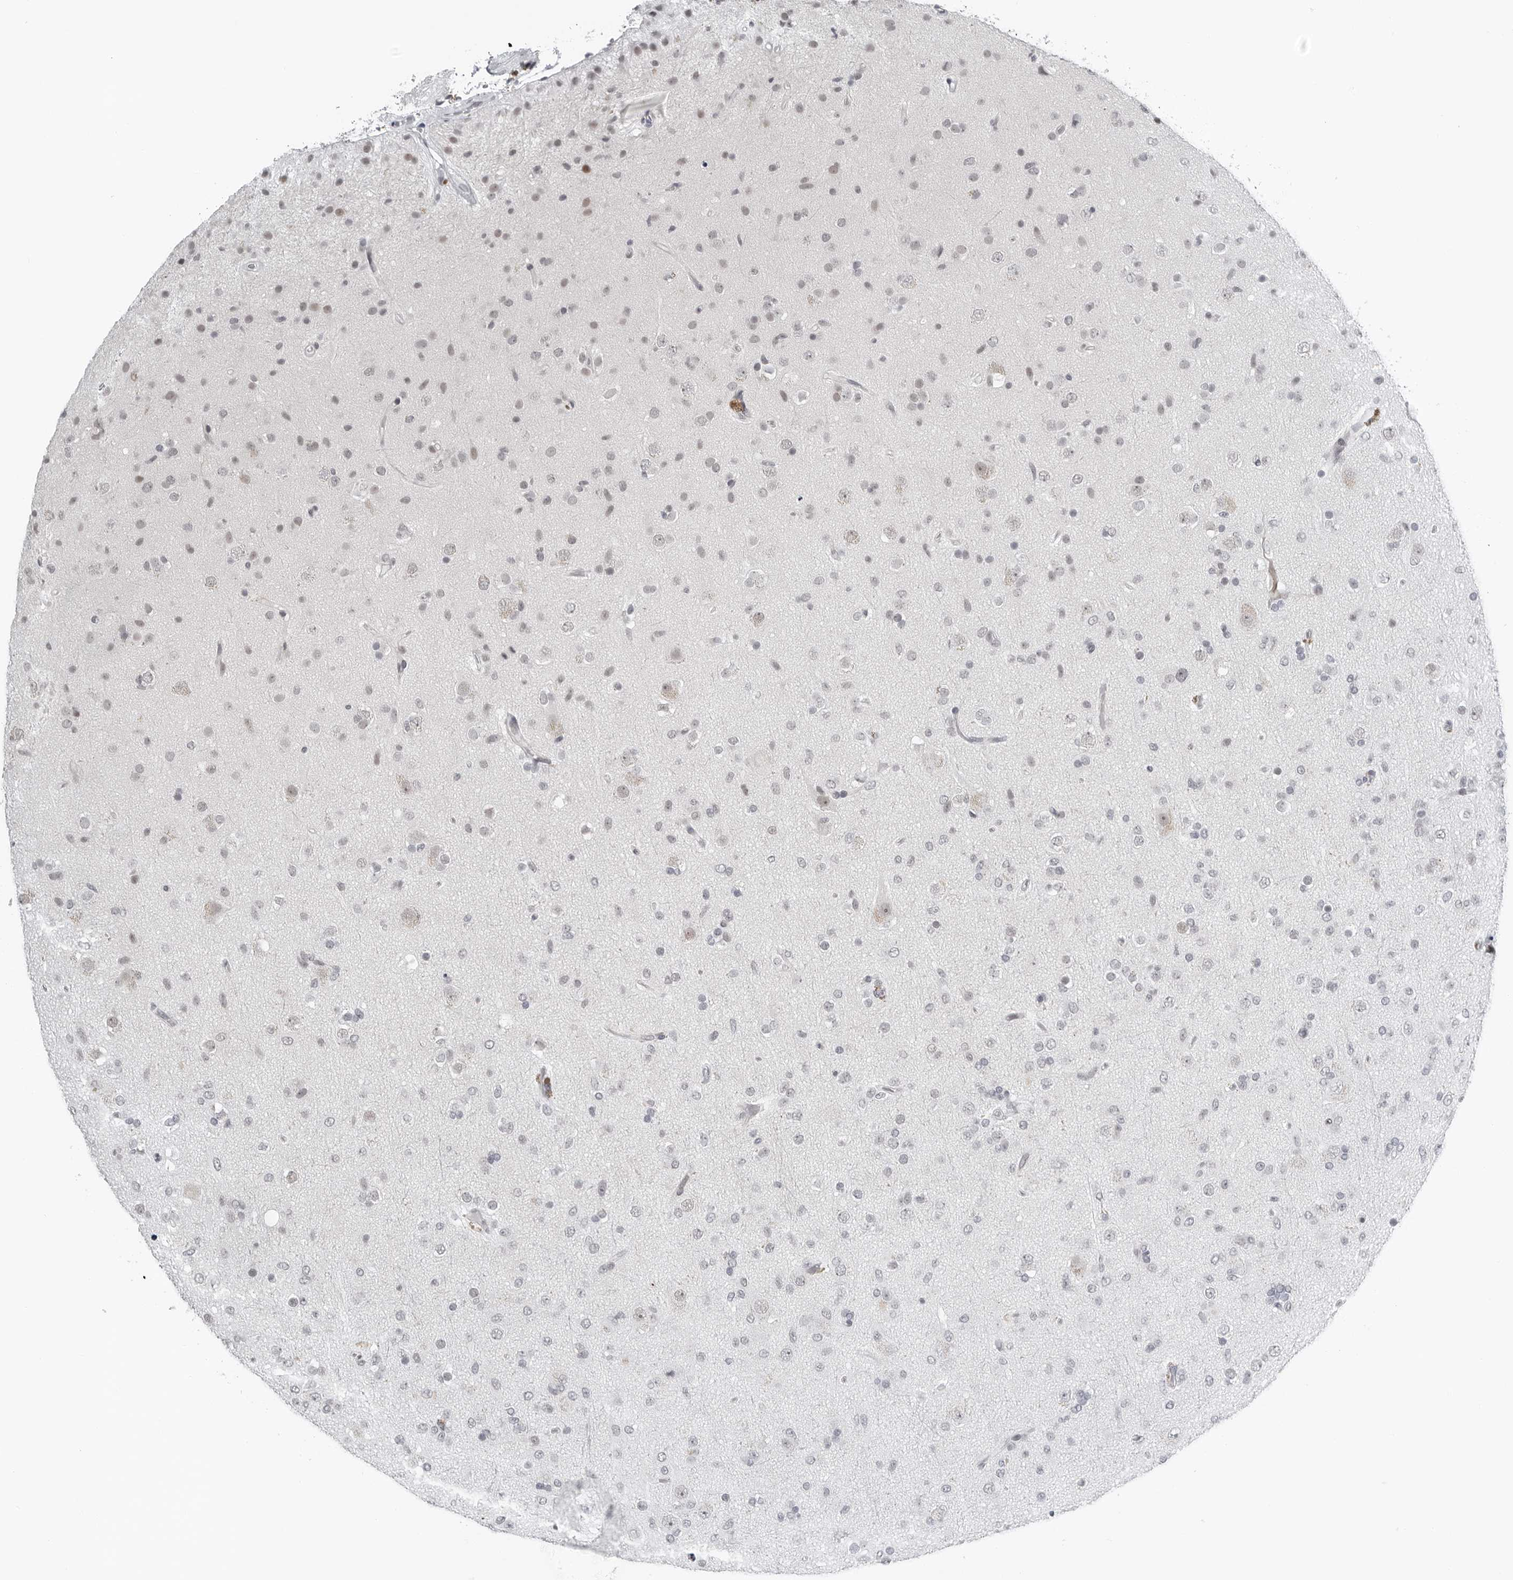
{"staining": {"intensity": "weak", "quantity": "25%-75%", "location": "nuclear"}, "tissue": "glioma", "cell_type": "Tumor cells", "image_type": "cancer", "snomed": [{"axis": "morphology", "description": "Glioma, malignant, Low grade"}, {"axis": "topography", "description": "Brain"}], "caption": "This photomicrograph reveals immunohistochemistry (IHC) staining of human malignant glioma (low-grade), with low weak nuclear positivity in approximately 25%-75% of tumor cells.", "gene": "PPP1R42", "patient": {"sex": "male", "age": 65}}